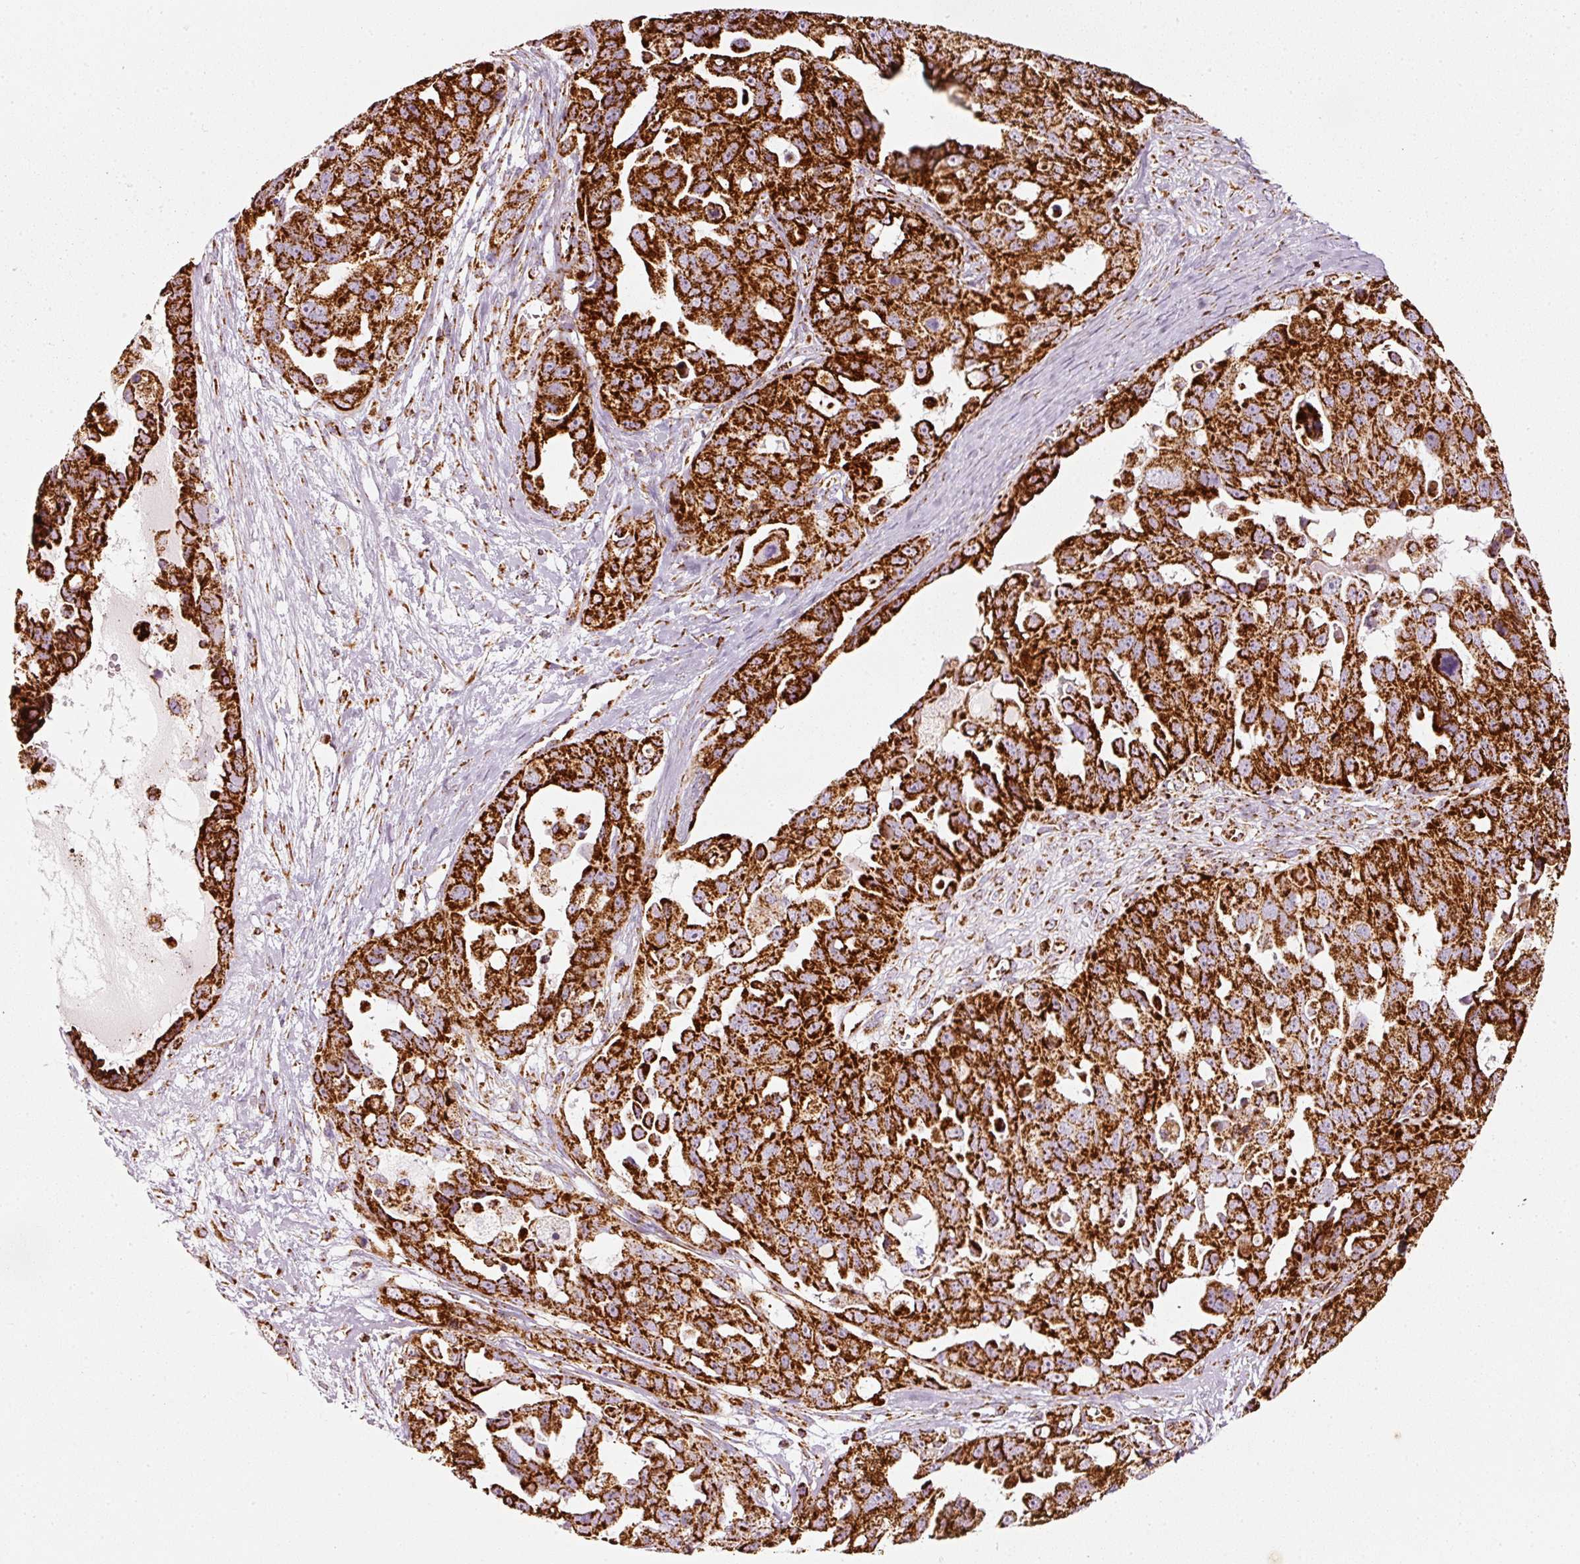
{"staining": {"intensity": "strong", "quantity": ">75%", "location": "cytoplasmic/membranous"}, "tissue": "ovarian cancer", "cell_type": "Tumor cells", "image_type": "cancer", "snomed": [{"axis": "morphology", "description": "Carcinoma, endometroid"}, {"axis": "topography", "description": "Ovary"}], "caption": "Ovarian cancer stained with DAB immunohistochemistry displays high levels of strong cytoplasmic/membranous expression in approximately >75% of tumor cells.", "gene": "MT-CO2", "patient": {"sex": "female", "age": 70}}